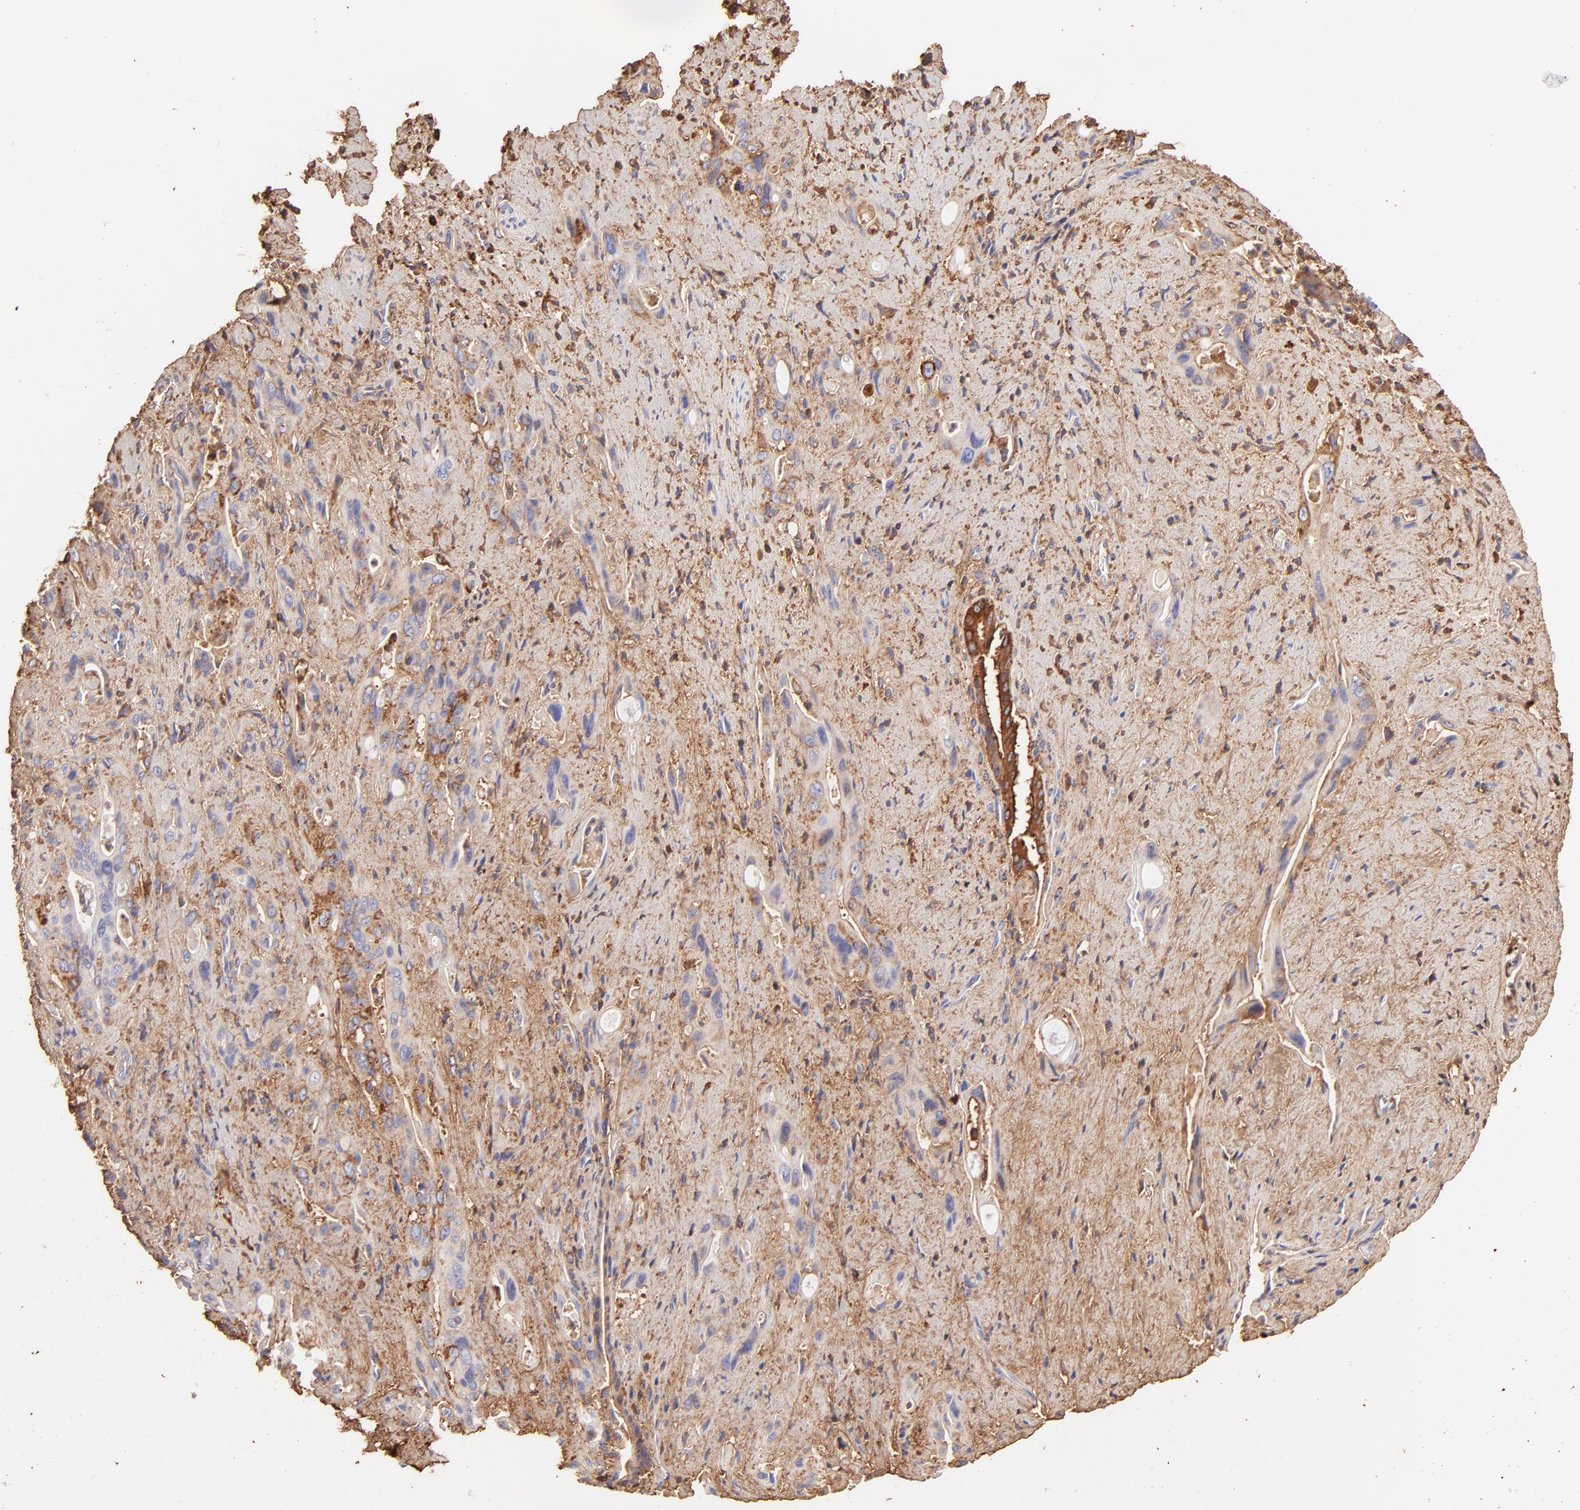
{"staining": {"intensity": "weak", "quantity": ">75%", "location": "cytoplasmic/membranous"}, "tissue": "pancreatic cancer", "cell_type": "Tumor cells", "image_type": "cancer", "snomed": [{"axis": "morphology", "description": "Adenocarcinoma, NOS"}, {"axis": "topography", "description": "Pancreas"}], "caption": "This image shows immunohistochemistry staining of pancreatic cancer (adenocarcinoma), with low weak cytoplasmic/membranous expression in about >75% of tumor cells.", "gene": "BGN", "patient": {"sex": "male", "age": 77}}